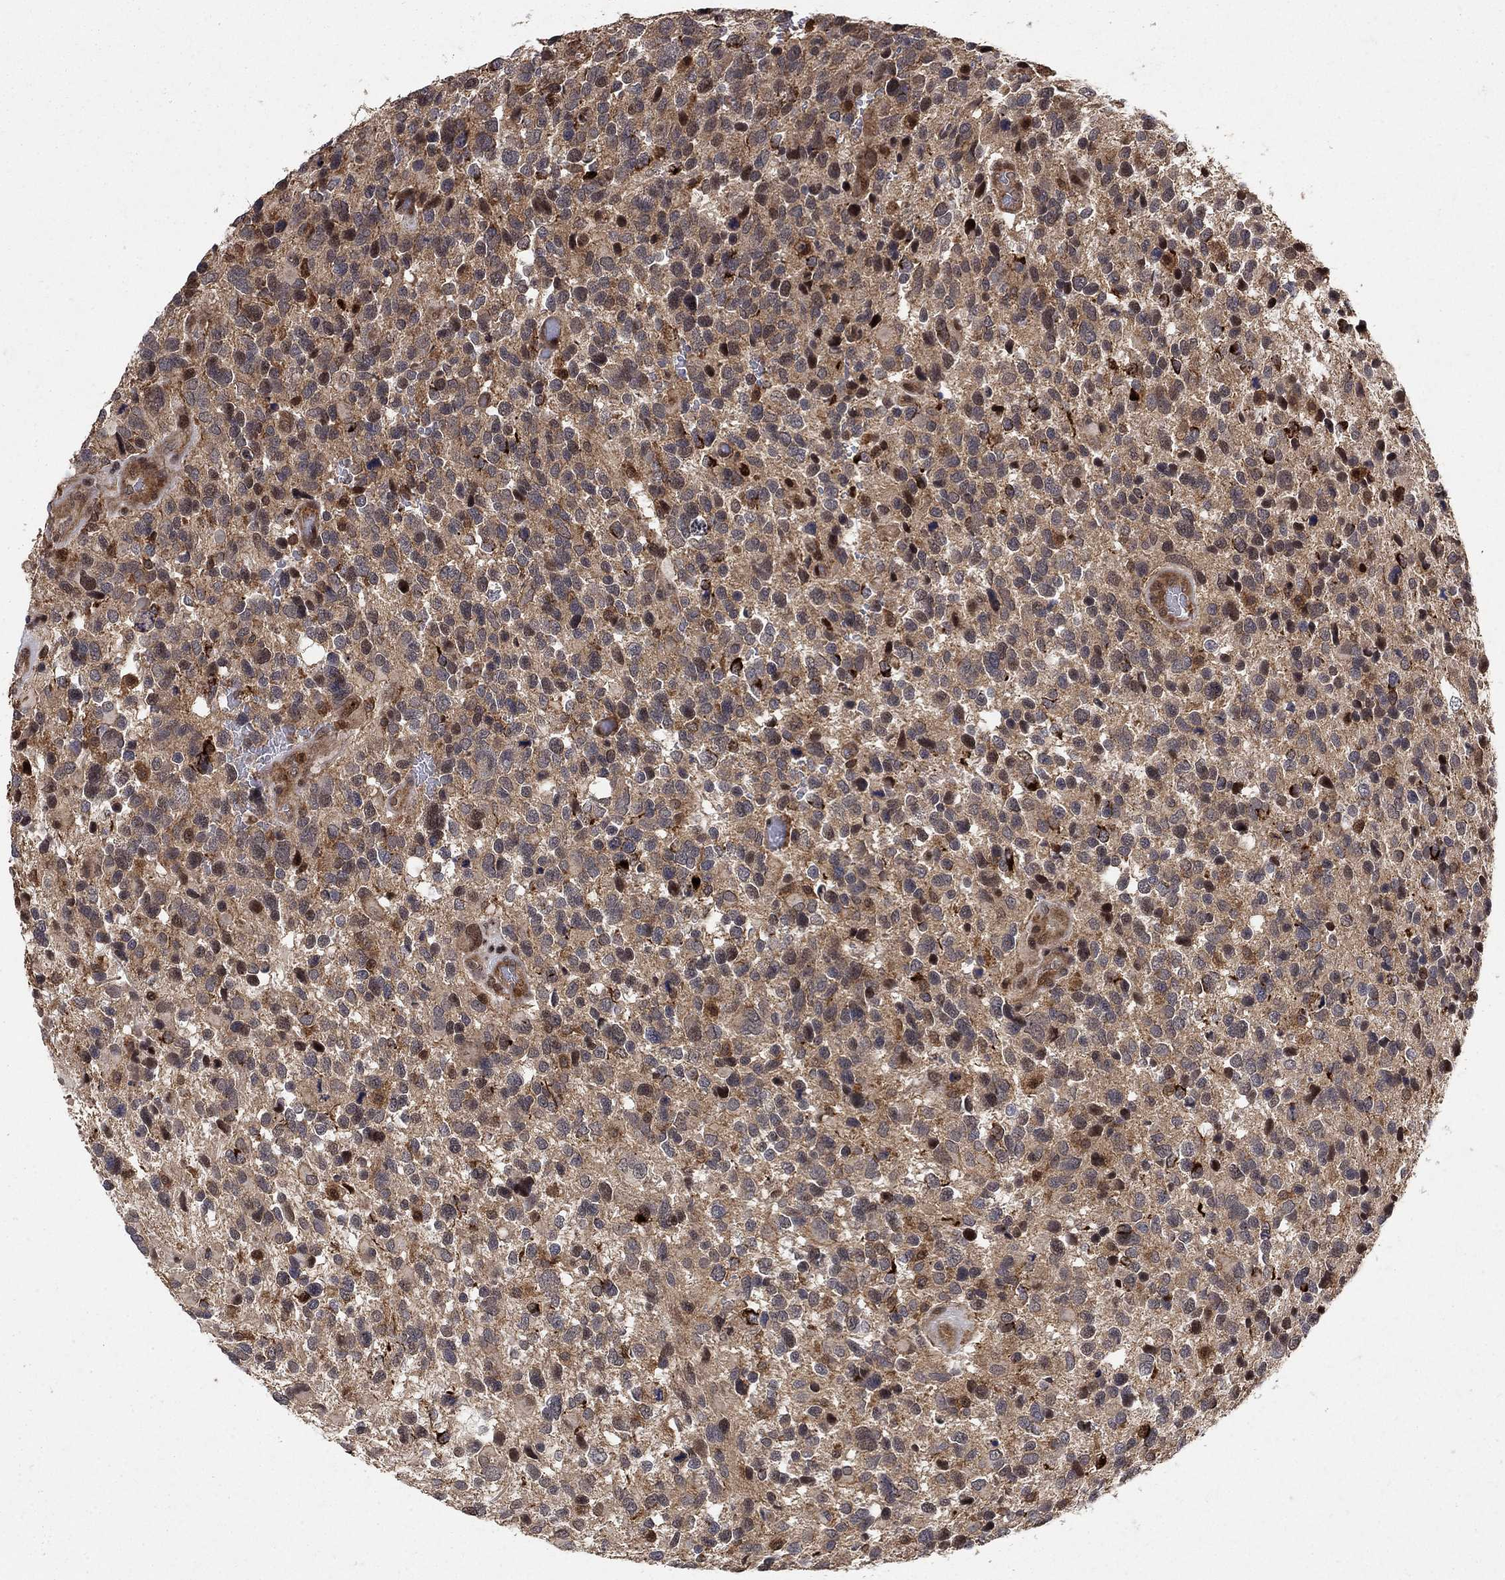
{"staining": {"intensity": "strong", "quantity": "<25%", "location": "cytoplasmic/membranous"}, "tissue": "glioma", "cell_type": "Tumor cells", "image_type": "cancer", "snomed": [{"axis": "morphology", "description": "Glioma, malignant, Low grade"}, {"axis": "topography", "description": "Brain"}], "caption": "DAB (3,3'-diaminobenzidine) immunohistochemical staining of human glioma reveals strong cytoplasmic/membranous protein staining in about <25% of tumor cells.", "gene": "CCDC66", "patient": {"sex": "female", "age": 32}}